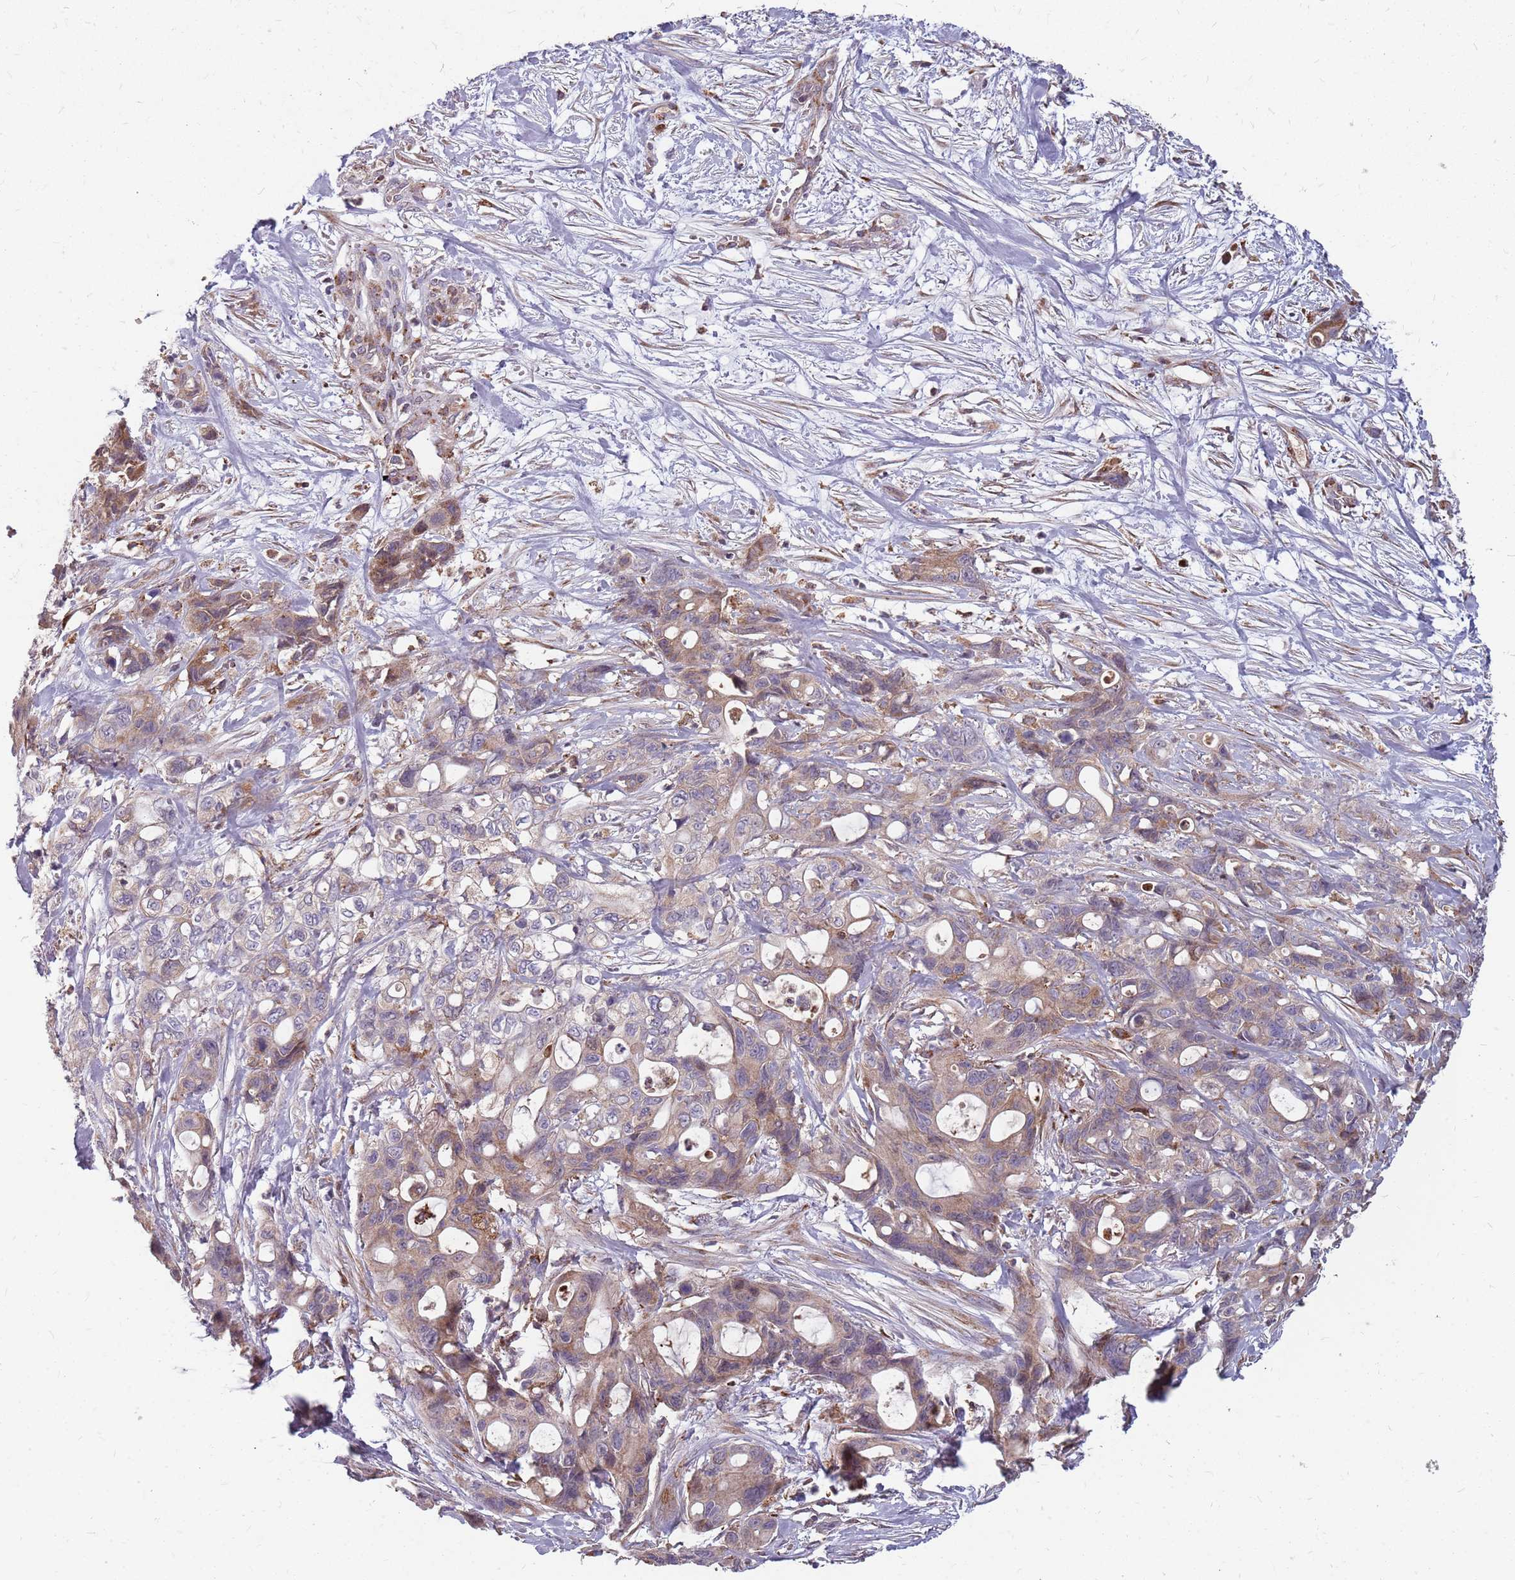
{"staining": {"intensity": "moderate", "quantity": "25%-75%", "location": "cytoplasmic/membranous"}, "tissue": "ovarian cancer", "cell_type": "Tumor cells", "image_type": "cancer", "snomed": [{"axis": "morphology", "description": "Cystadenocarcinoma, mucinous, NOS"}, {"axis": "topography", "description": "Ovary"}], "caption": "Ovarian cancer was stained to show a protein in brown. There is medium levels of moderate cytoplasmic/membranous expression in approximately 25%-75% of tumor cells.", "gene": "NME4", "patient": {"sex": "female", "age": 70}}